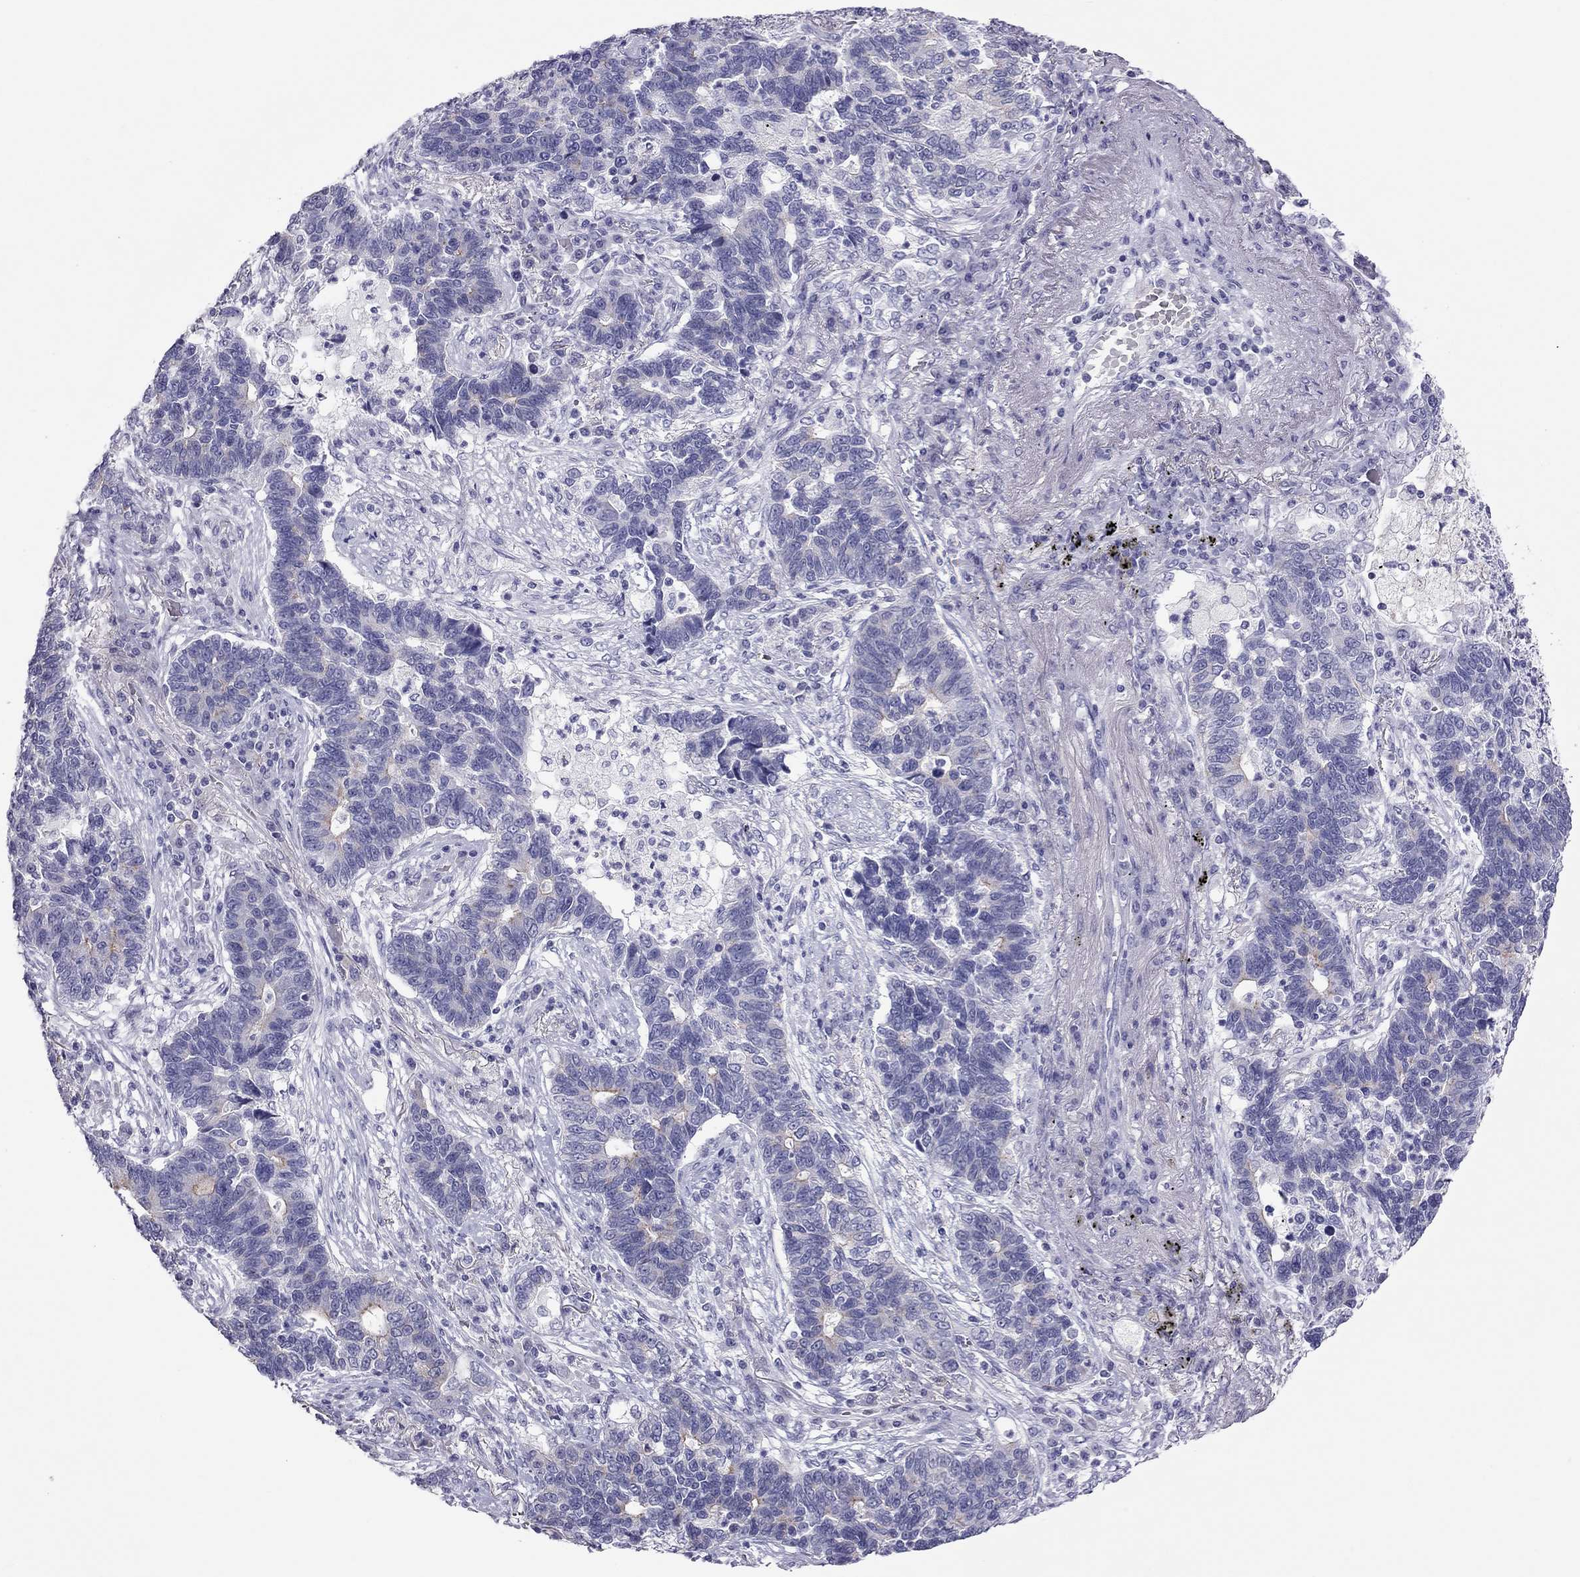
{"staining": {"intensity": "negative", "quantity": "none", "location": "none"}, "tissue": "lung cancer", "cell_type": "Tumor cells", "image_type": "cancer", "snomed": [{"axis": "morphology", "description": "Adenocarcinoma, NOS"}, {"axis": "topography", "description": "Lung"}], "caption": "Immunohistochemistry (IHC) micrograph of human lung adenocarcinoma stained for a protein (brown), which demonstrates no expression in tumor cells.", "gene": "TEX14", "patient": {"sex": "female", "age": 57}}